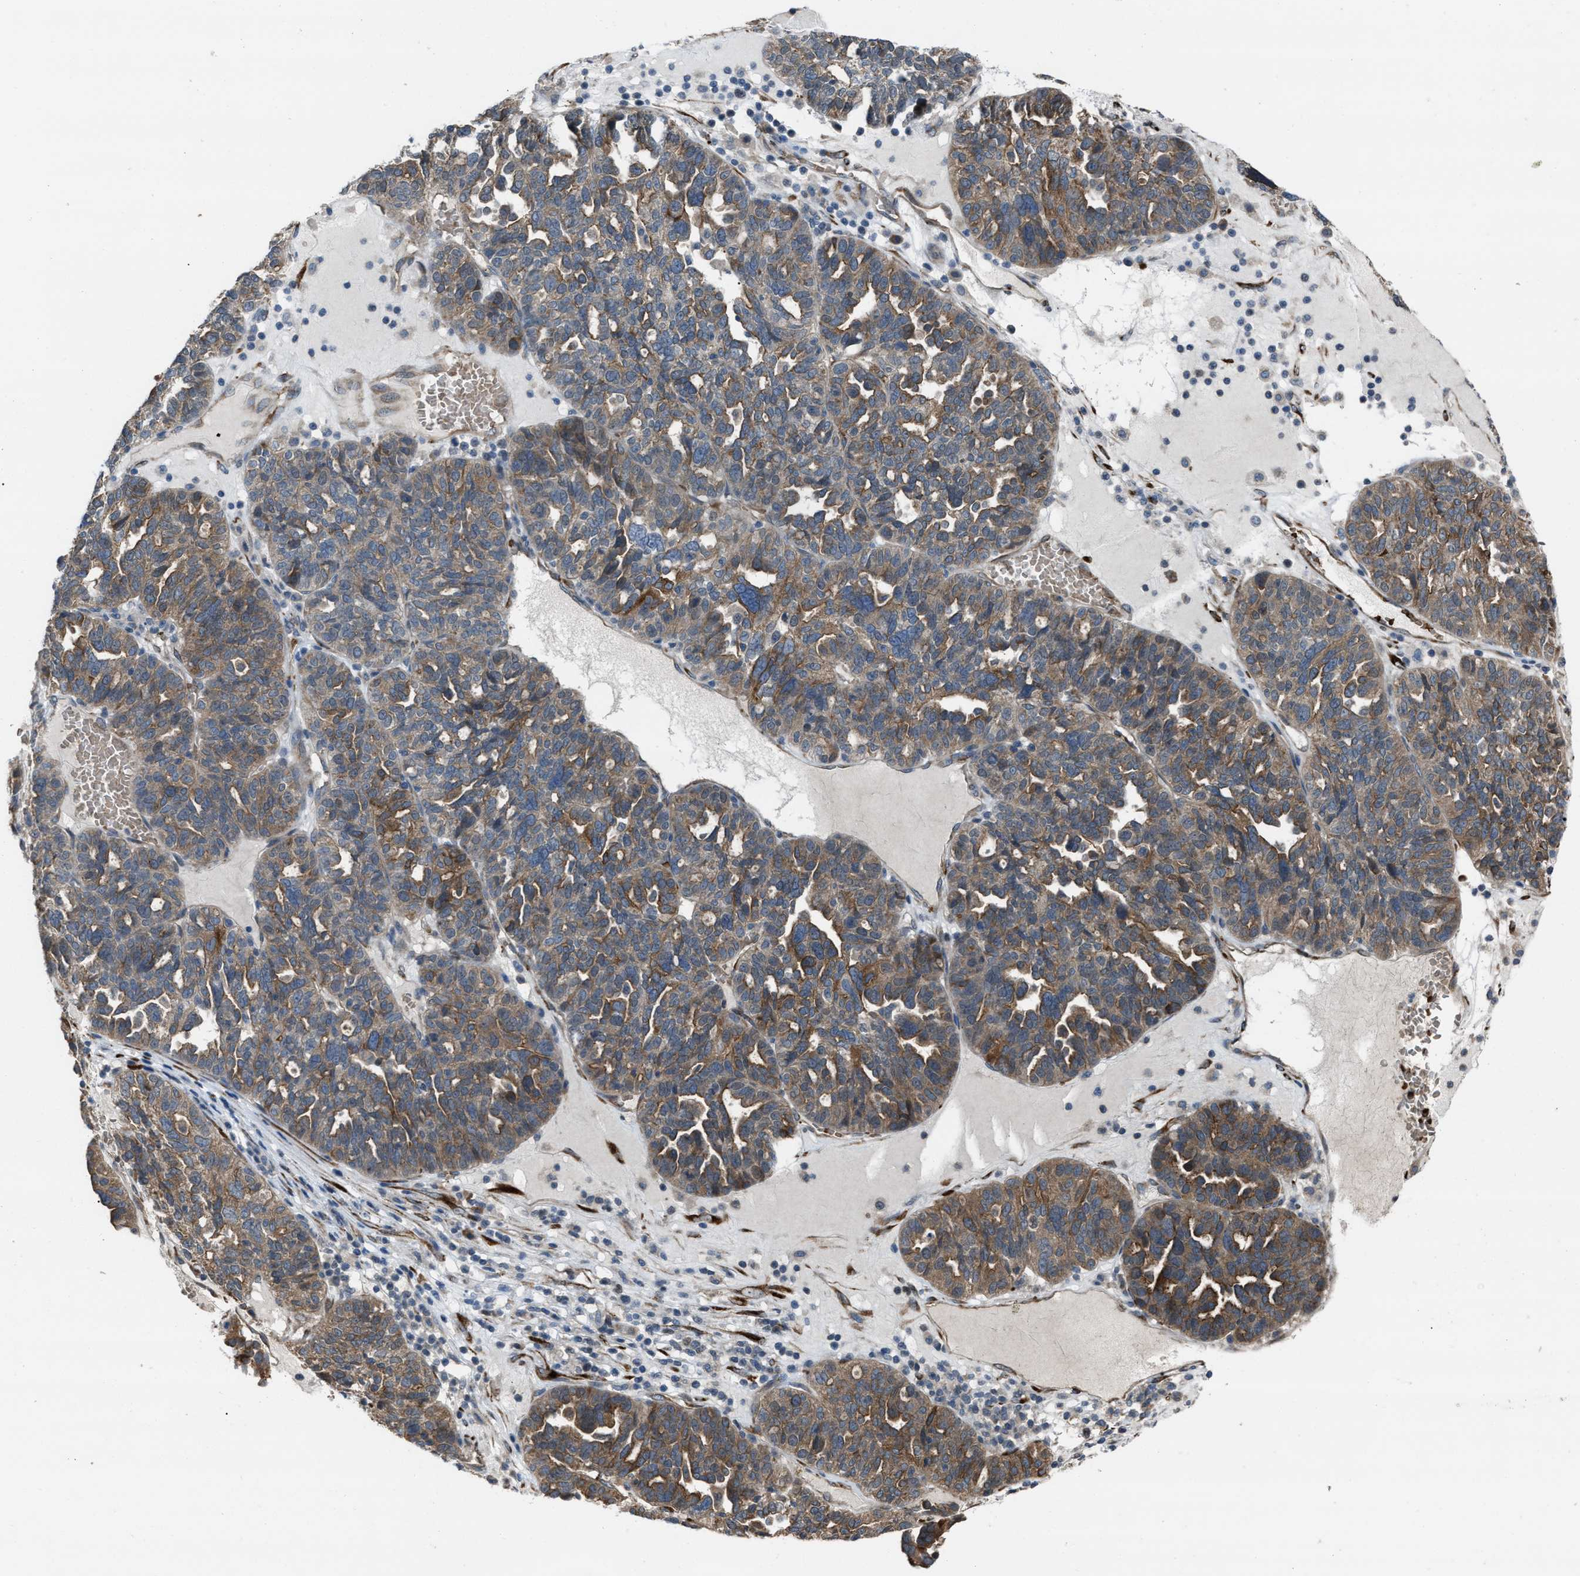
{"staining": {"intensity": "moderate", "quantity": ">75%", "location": "cytoplasmic/membranous"}, "tissue": "ovarian cancer", "cell_type": "Tumor cells", "image_type": "cancer", "snomed": [{"axis": "morphology", "description": "Cystadenocarcinoma, serous, NOS"}, {"axis": "topography", "description": "Ovary"}], "caption": "About >75% of tumor cells in human ovarian cancer demonstrate moderate cytoplasmic/membranous protein expression as visualized by brown immunohistochemical staining.", "gene": "SELENOM", "patient": {"sex": "female", "age": 59}}